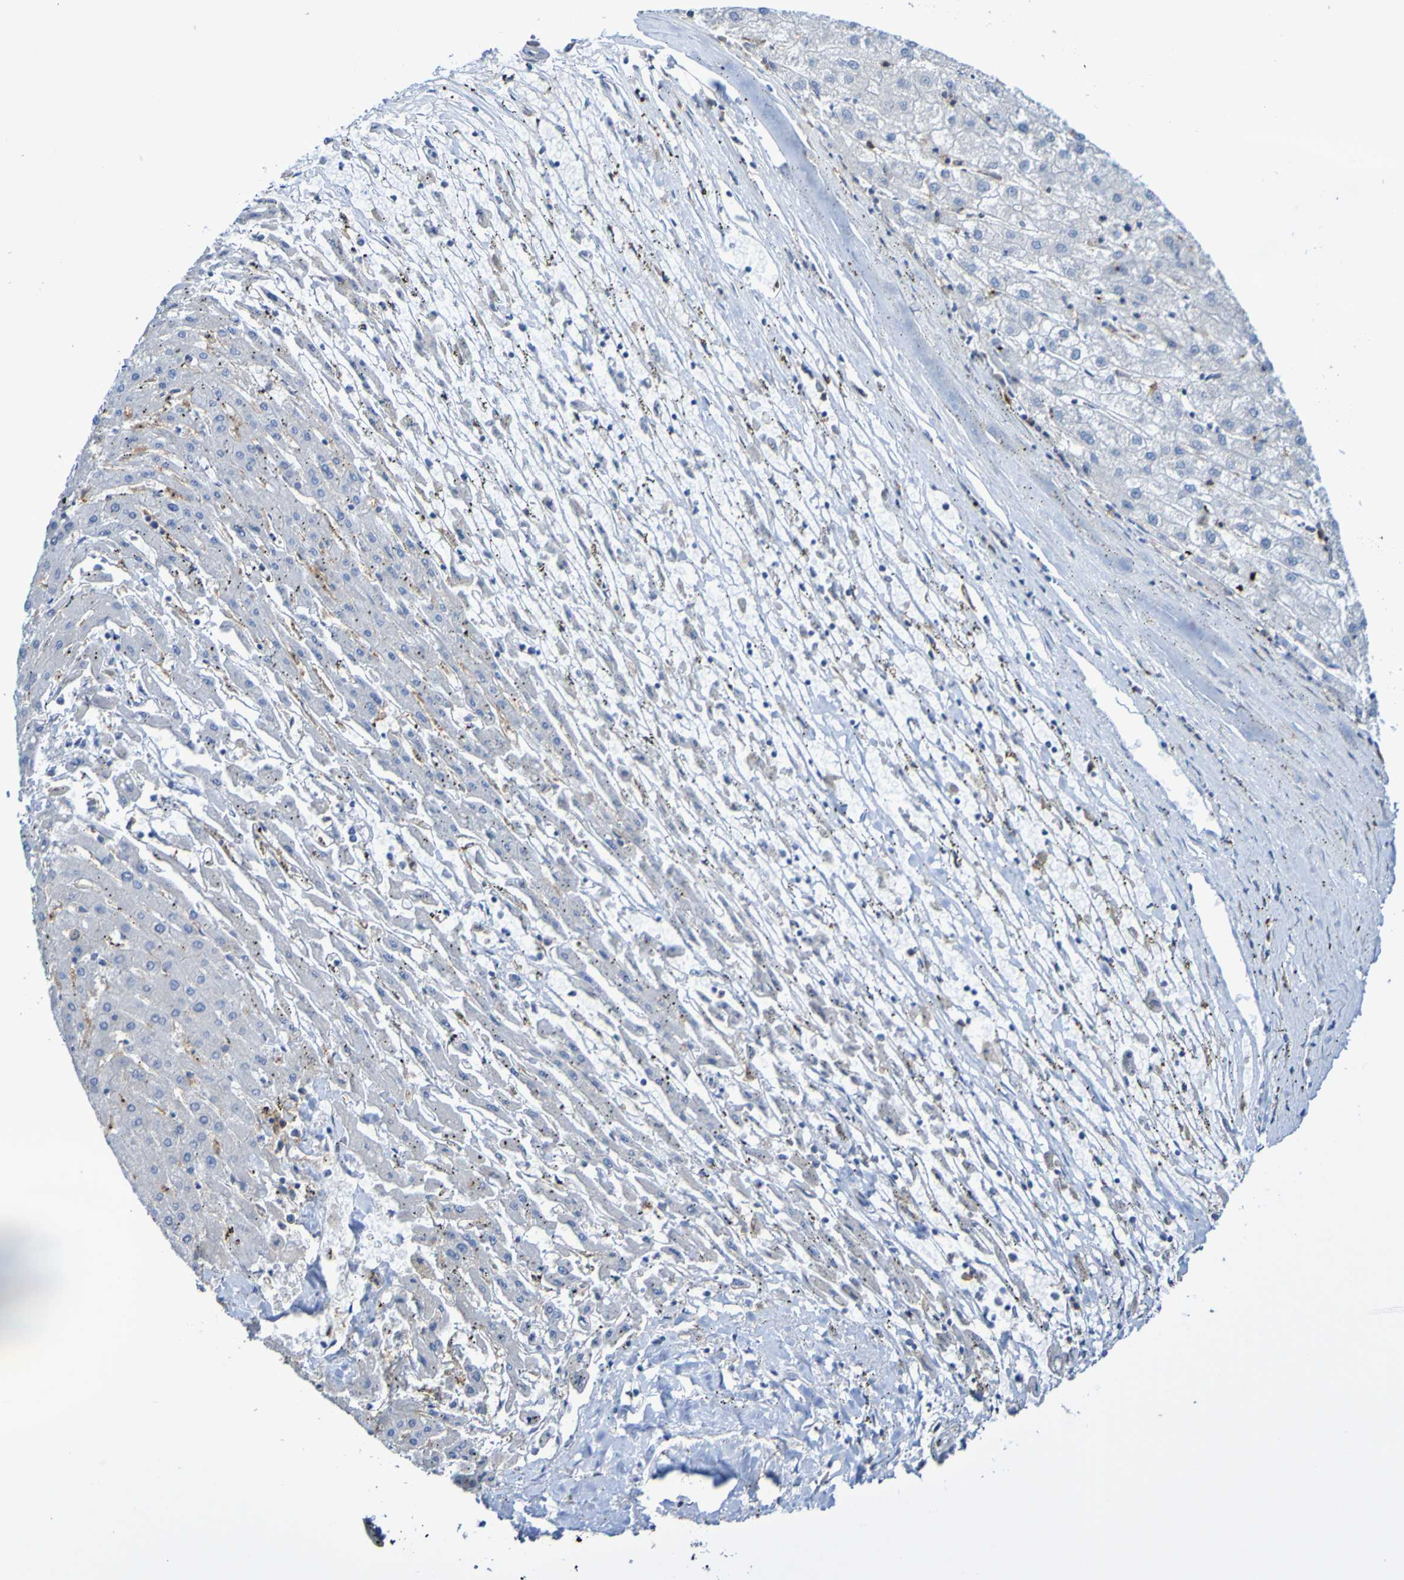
{"staining": {"intensity": "negative", "quantity": "none", "location": "none"}, "tissue": "liver cancer", "cell_type": "Tumor cells", "image_type": "cancer", "snomed": [{"axis": "morphology", "description": "Carcinoma, Hepatocellular, NOS"}, {"axis": "topography", "description": "Liver"}], "caption": "DAB immunohistochemical staining of human hepatocellular carcinoma (liver) displays no significant staining in tumor cells.", "gene": "SLC3A2", "patient": {"sex": "male", "age": 72}}